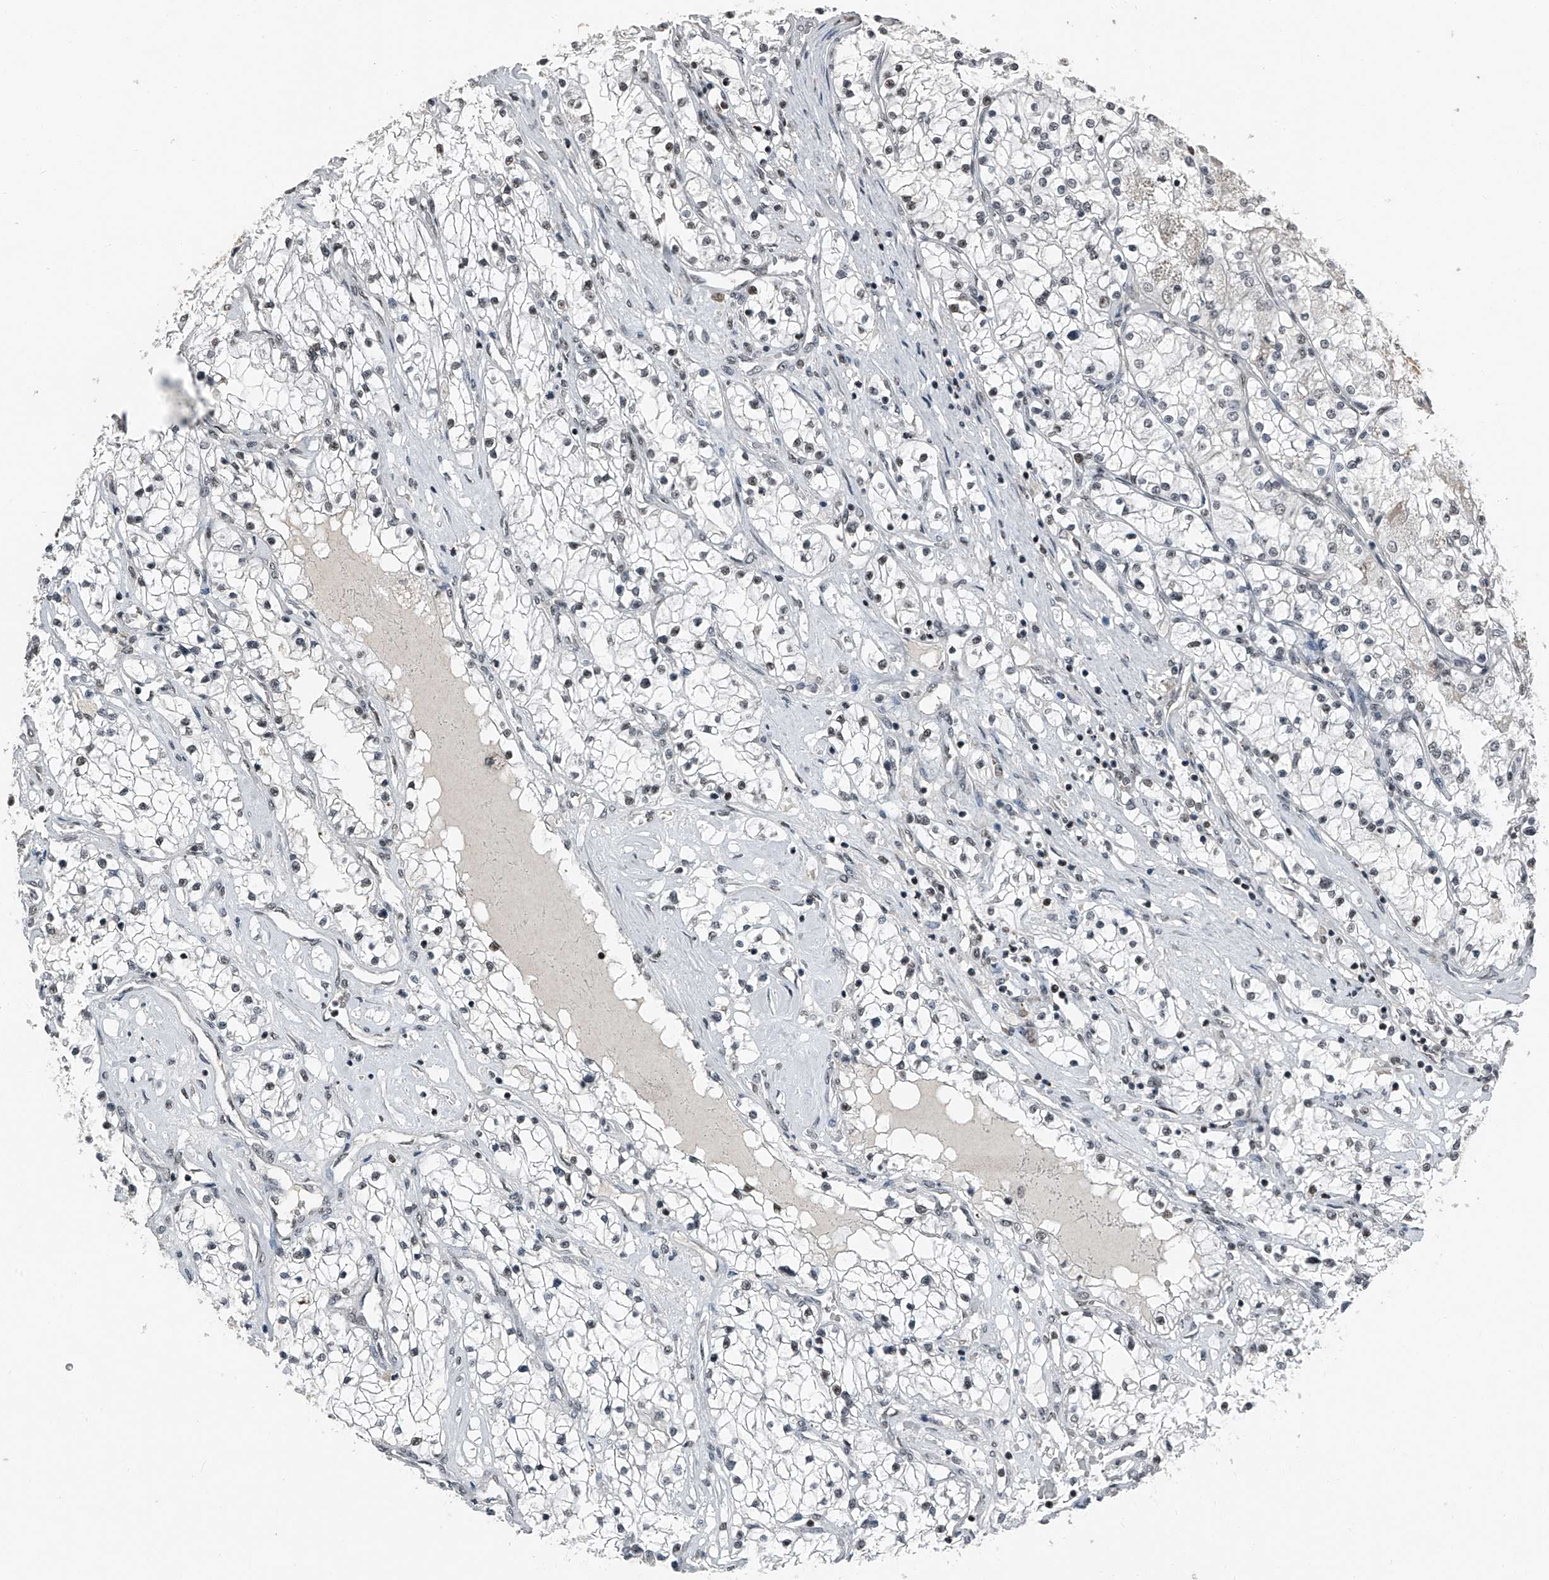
{"staining": {"intensity": "weak", "quantity": "25%-75%", "location": "nuclear"}, "tissue": "renal cancer", "cell_type": "Tumor cells", "image_type": "cancer", "snomed": [{"axis": "morphology", "description": "Adenocarcinoma, NOS"}, {"axis": "topography", "description": "Kidney"}], "caption": "Weak nuclear staining for a protein is seen in approximately 25%-75% of tumor cells of renal adenocarcinoma using IHC.", "gene": "TCOF1", "patient": {"sex": "male", "age": 68}}